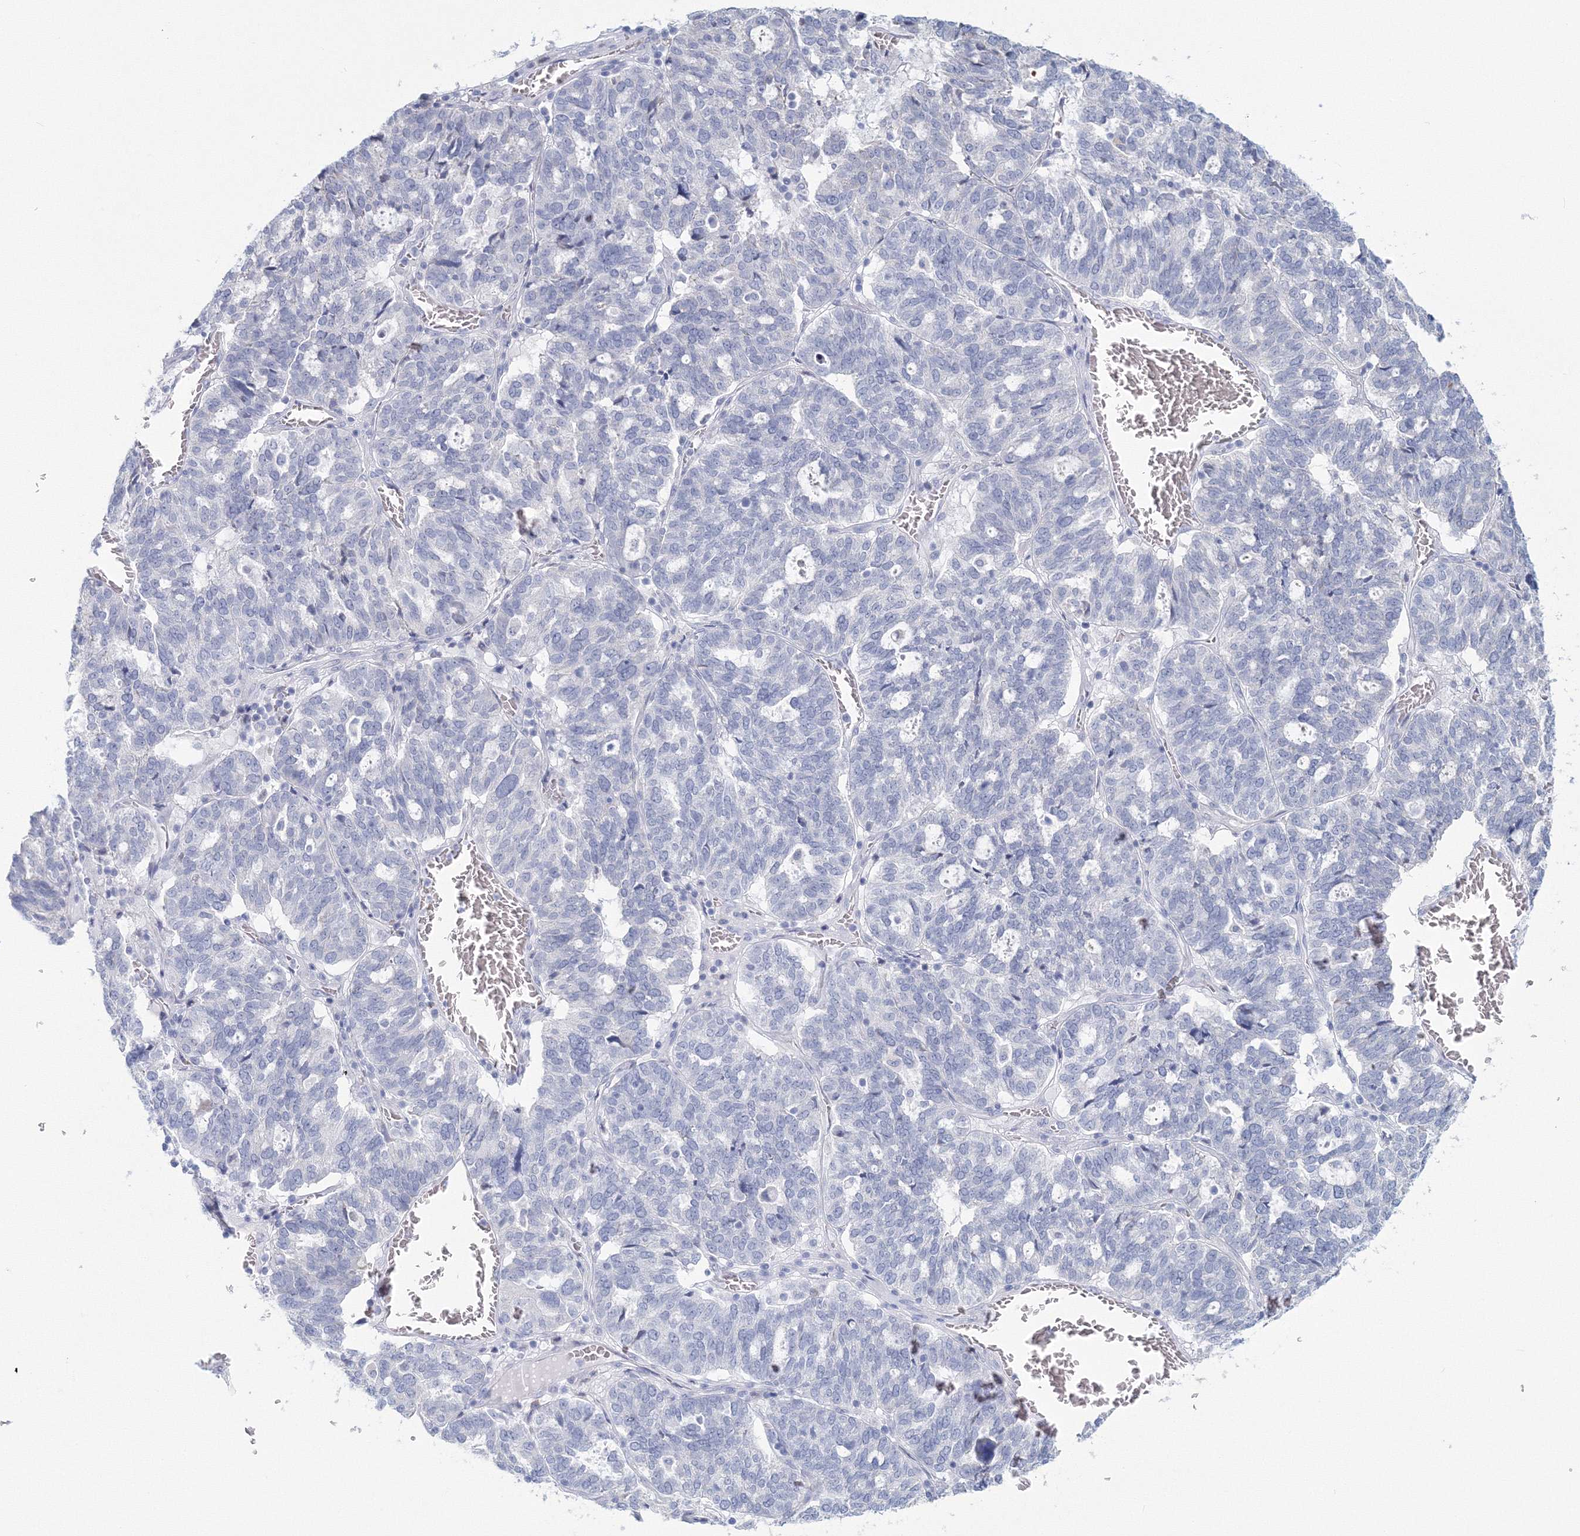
{"staining": {"intensity": "negative", "quantity": "none", "location": "none"}, "tissue": "ovarian cancer", "cell_type": "Tumor cells", "image_type": "cancer", "snomed": [{"axis": "morphology", "description": "Cystadenocarcinoma, serous, NOS"}, {"axis": "topography", "description": "Ovary"}], "caption": "A high-resolution image shows immunohistochemistry (IHC) staining of ovarian serous cystadenocarcinoma, which reveals no significant positivity in tumor cells.", "gene": "VSIG1", "patient": {"sex": "female", "age": 59}}